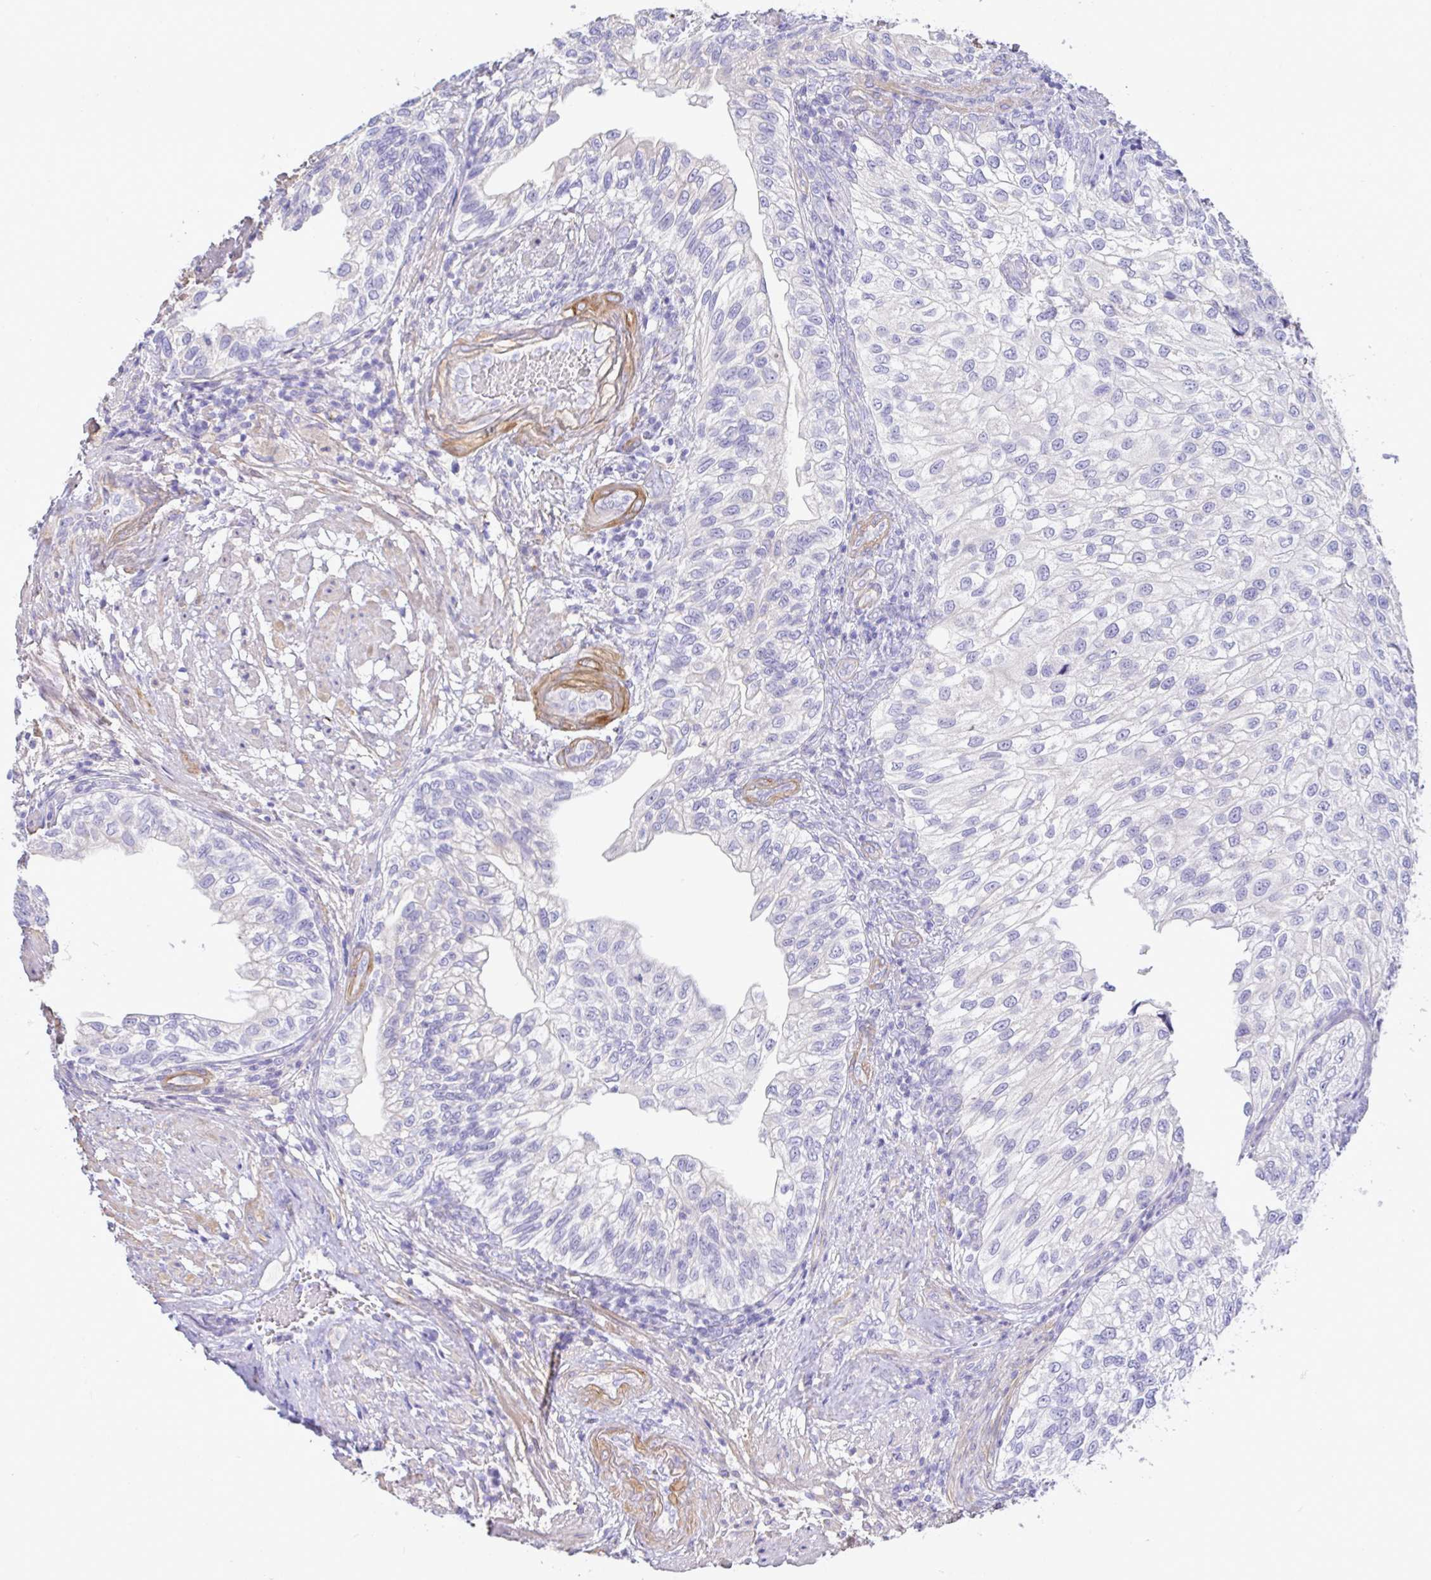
{"staining": {"intensity": "negative", "quantity": "none", "location": "none"}, "tissue": "urothelial cancer", "cell_type": "Tumor cells", "image_type": "cancer", "snomed": [{"axis": "morphology", "description": "Urothelial carcinoma, NOS"}, {"axis": "topography", "description": "Urinary bladder"}], "caption": "Urothelial cancer was stained to show a protein in brown. There is no significant positivity in tumor cells.", "gene": "MED11", "patient": {"sex": "male", "age": 87}}